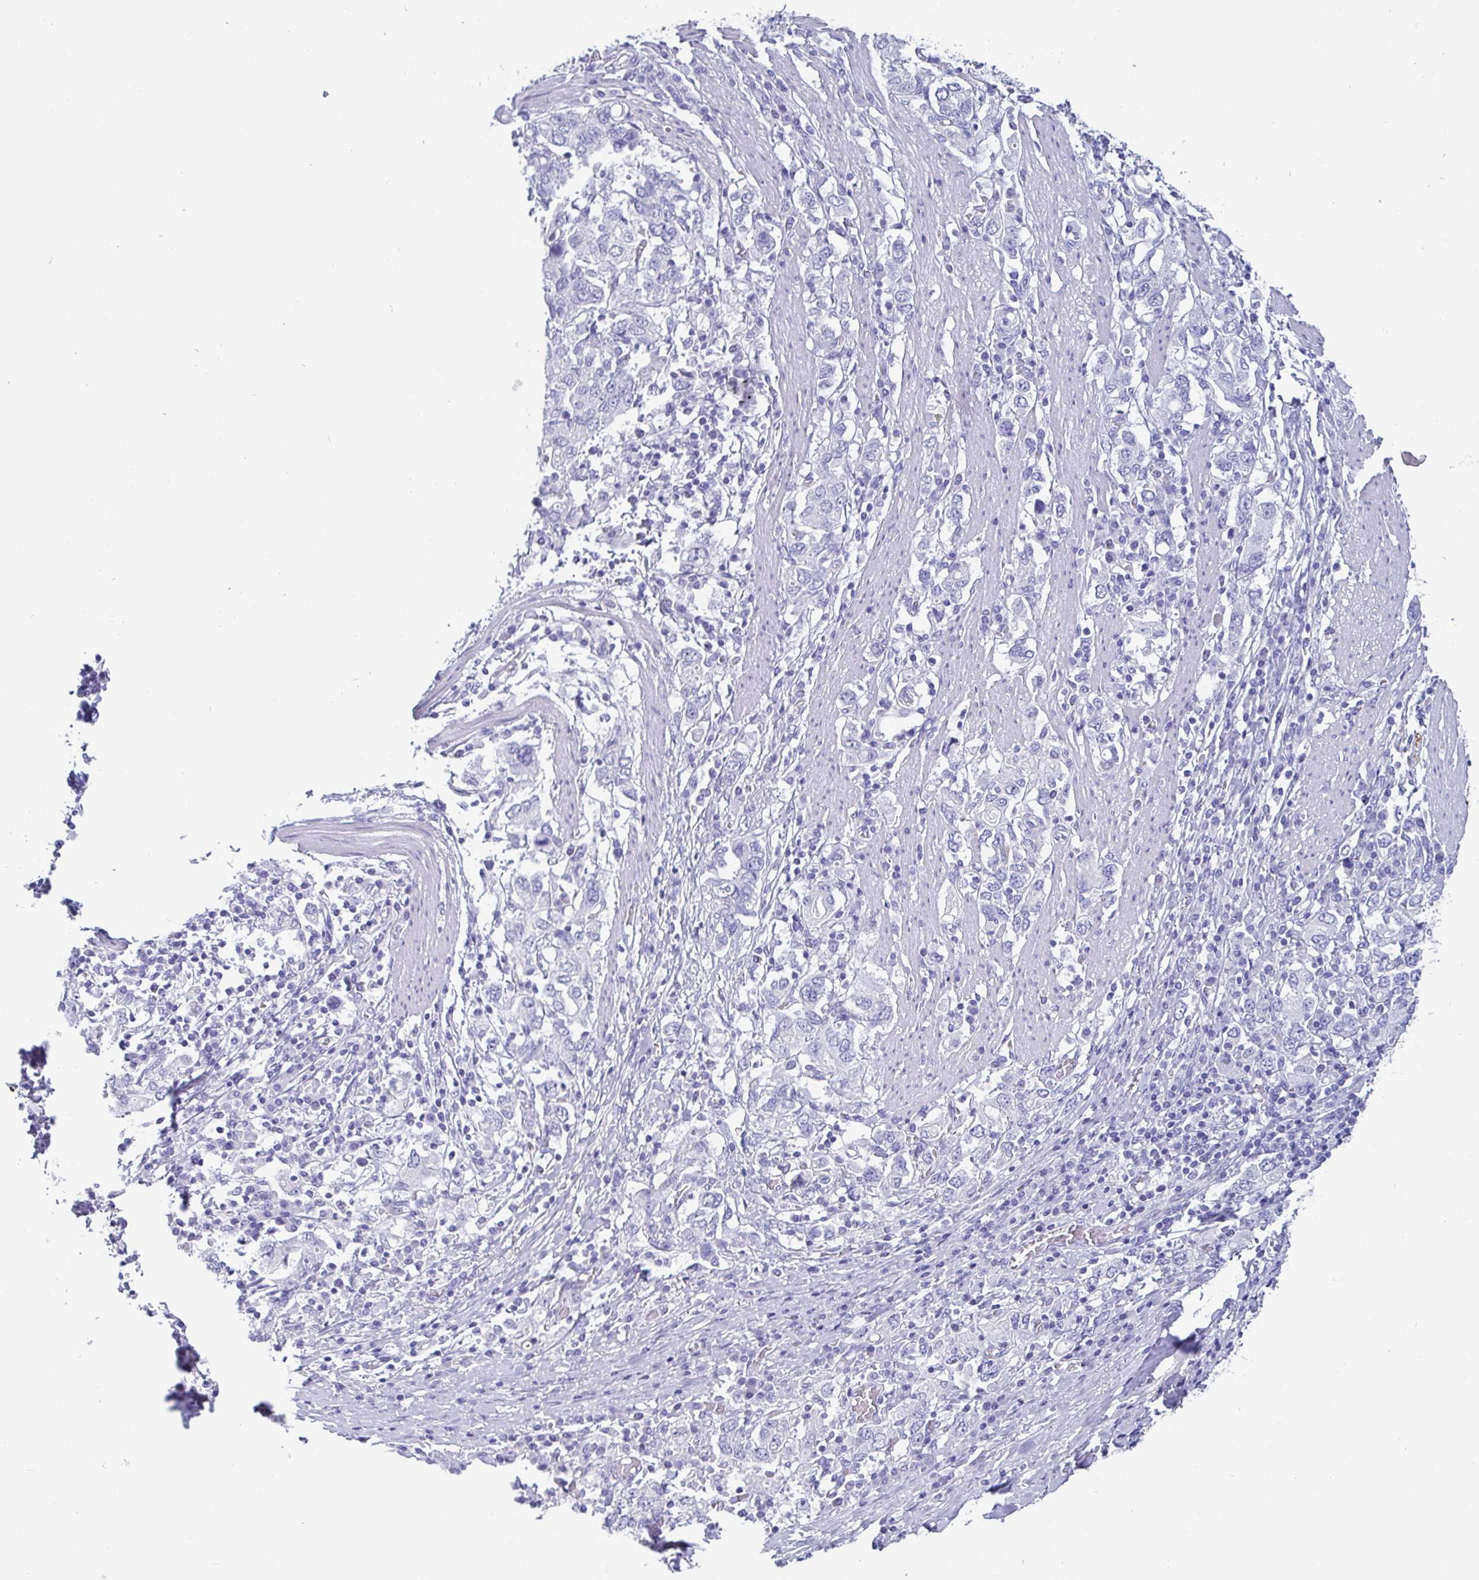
{"staining": {"intensity": "negative", "quantity": "none", "location": "none"}, "tissue": "stomach cancer", "cell_type": "Tumor cells", "image_type": "cancer", "snomed": [{"axis": "morphology", "description": "Adenocarcinoma, NOS"}, {"axis": "topography", "description": "Stomach, upper"}, {"axis": "topography", "description": "Stomach"}], "caption": "High magnification brightfield microscopy of stomach cancer stained with DAB (brown) and counterstained with hematoxylin (blue): tumor cells show no significant staining.", "gene": "SCGN", "patient": {"sex": "male", "age": 62}}